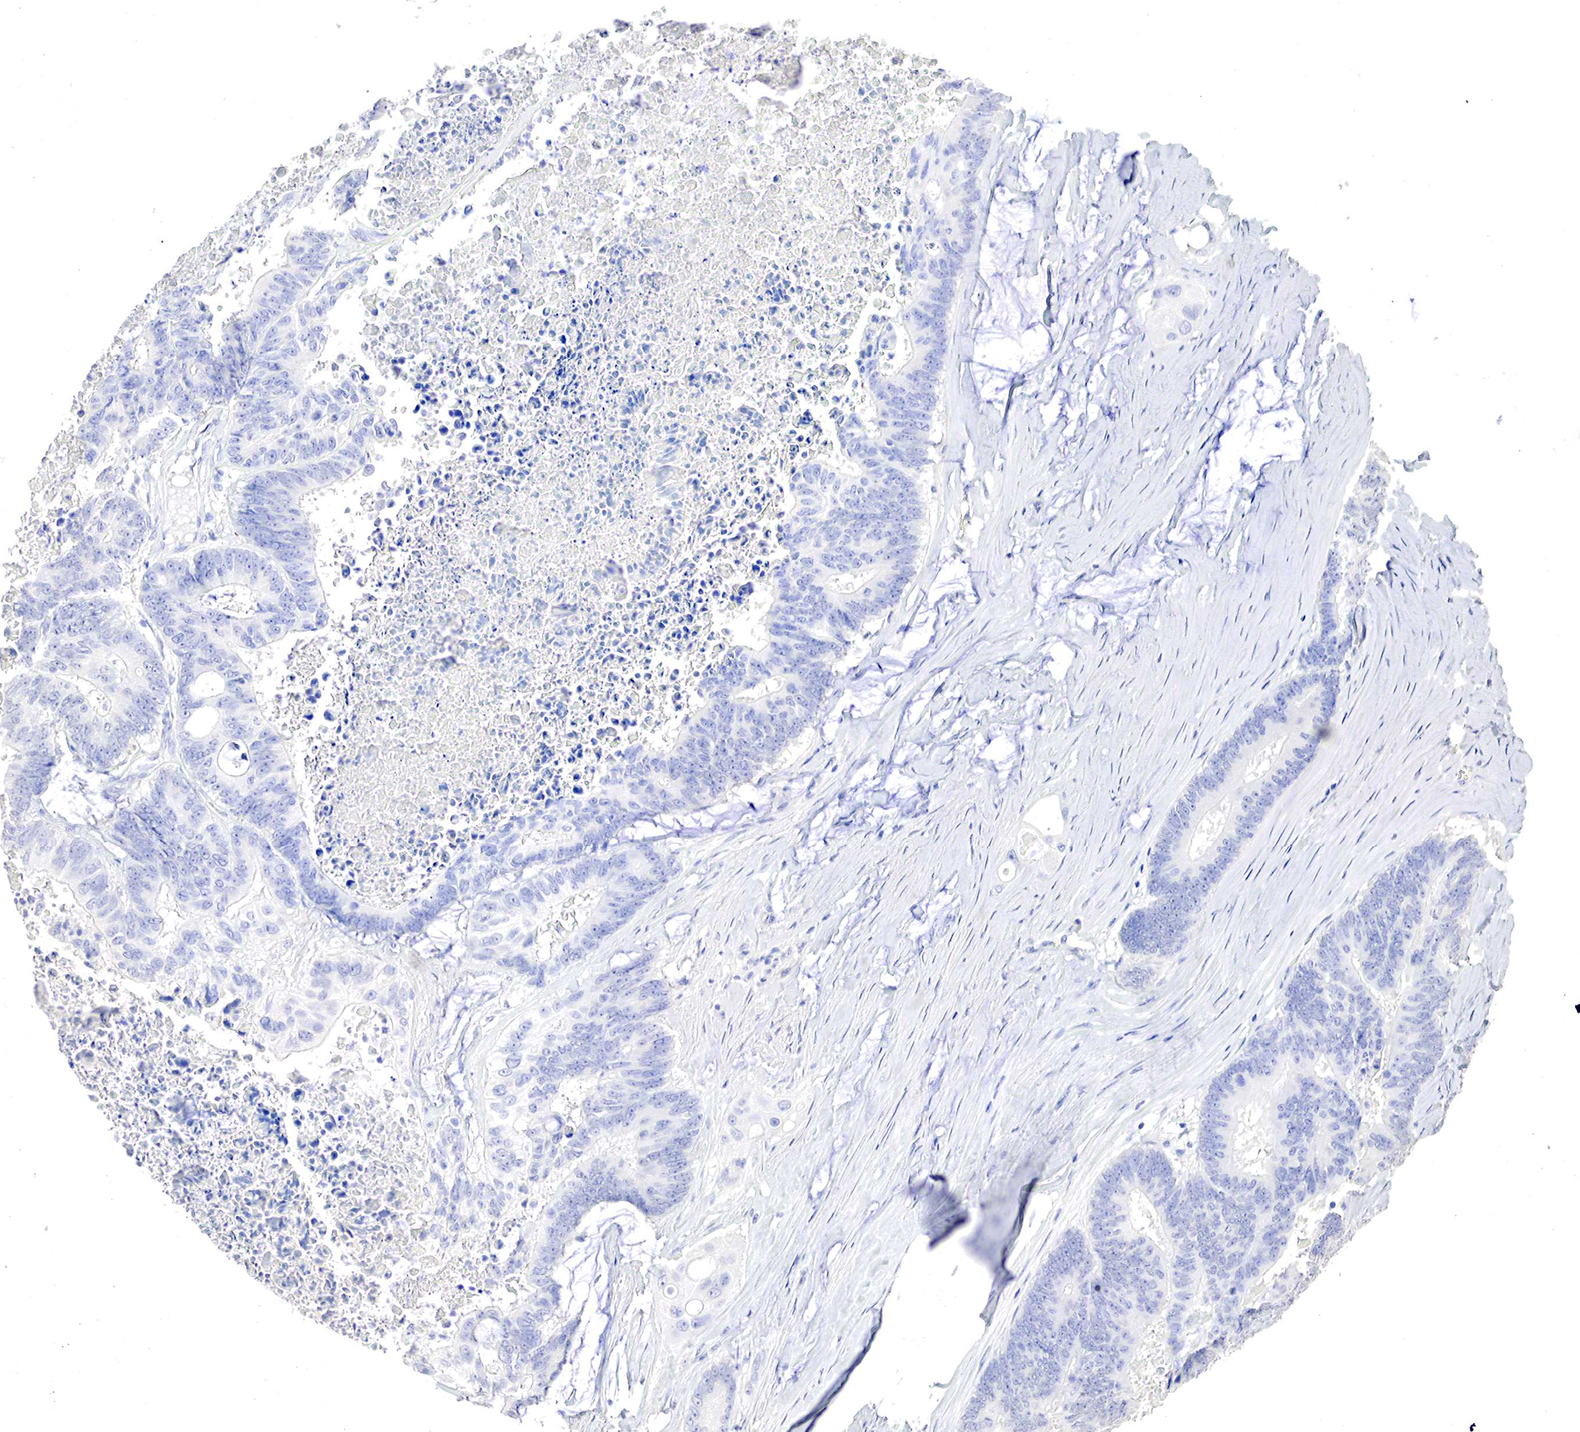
{"staining": {"intensity": "negative", "quantity": "none", "location": "none"}, "tissue": "colorectal cancer", "cell_type": "Tumor cells", "image_type": "cancer", "snomed": [{"axis": "morphology", "description": "Adenocarcinoma, NOS"}, {"axis": "topography", "description": "Colon"}], "caption": "DAB immunohistochemical staining of human adenocarcinoma (colorectal) shows no significant positivity in tumor cells. Brightfield microscopy of IHC stained with DAB (brown) and hematoxylin (blue), captured at high magnification.", "gene": "OTC", "patient": {"sex": "male", "age": 65}}